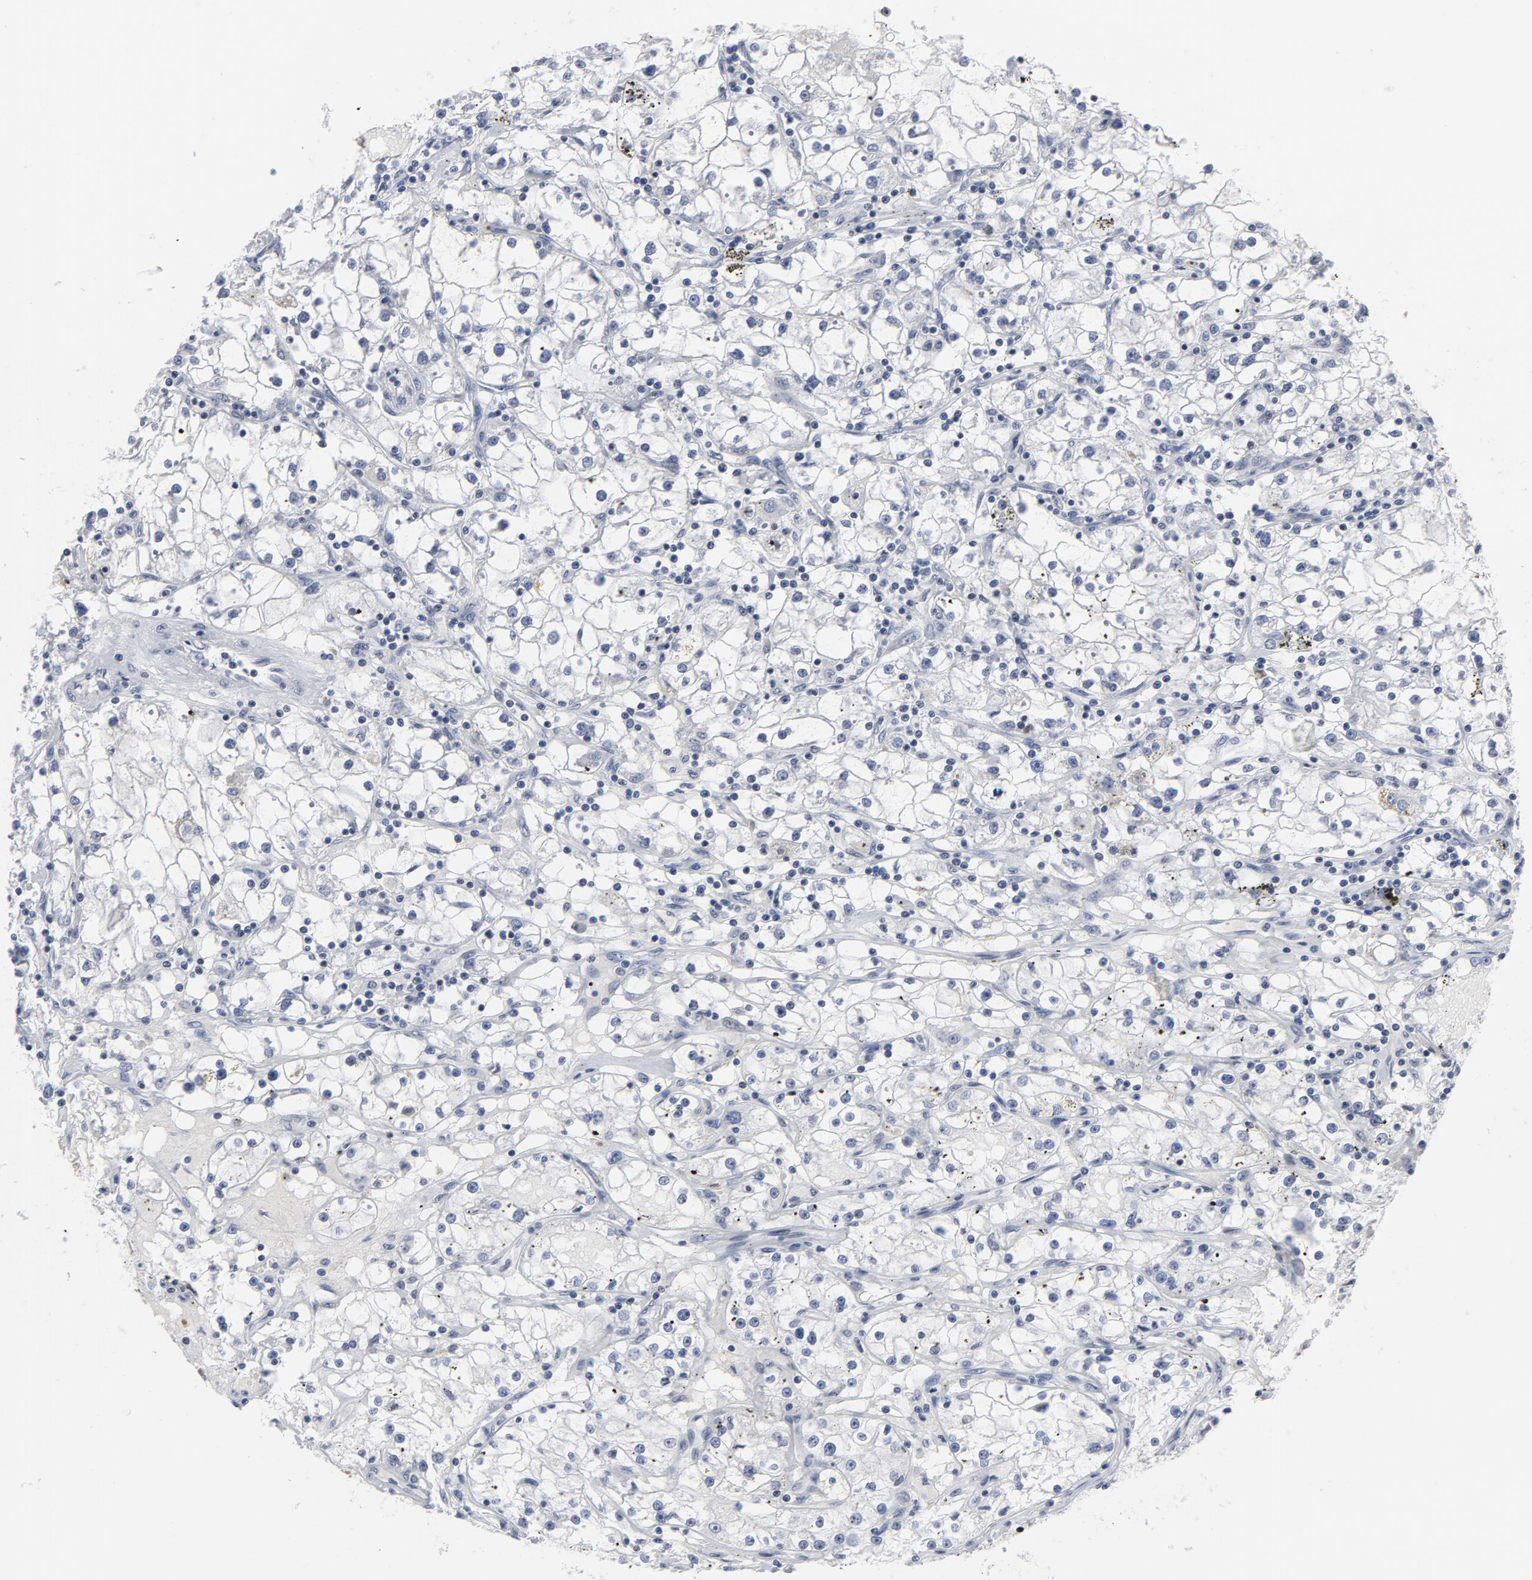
{"staining": {"intensity": "negative", "quantity": "none", "location": "none"}, "tissue": "renal cancer", "cell_type": "Tumor cells", "image_type": "cancer", "snomed": [{"axis": "morphology", "description": "Adenocarcinoma, NOS"}, {"axis": "topography", "description": "Kidney"}], "caption": "The histopathology image demonstrates no staining of tumor cells in renal cancer (adenocarcinoma).", "gene": "GABPA", "patient": {"sex": "male", "age": 56}}